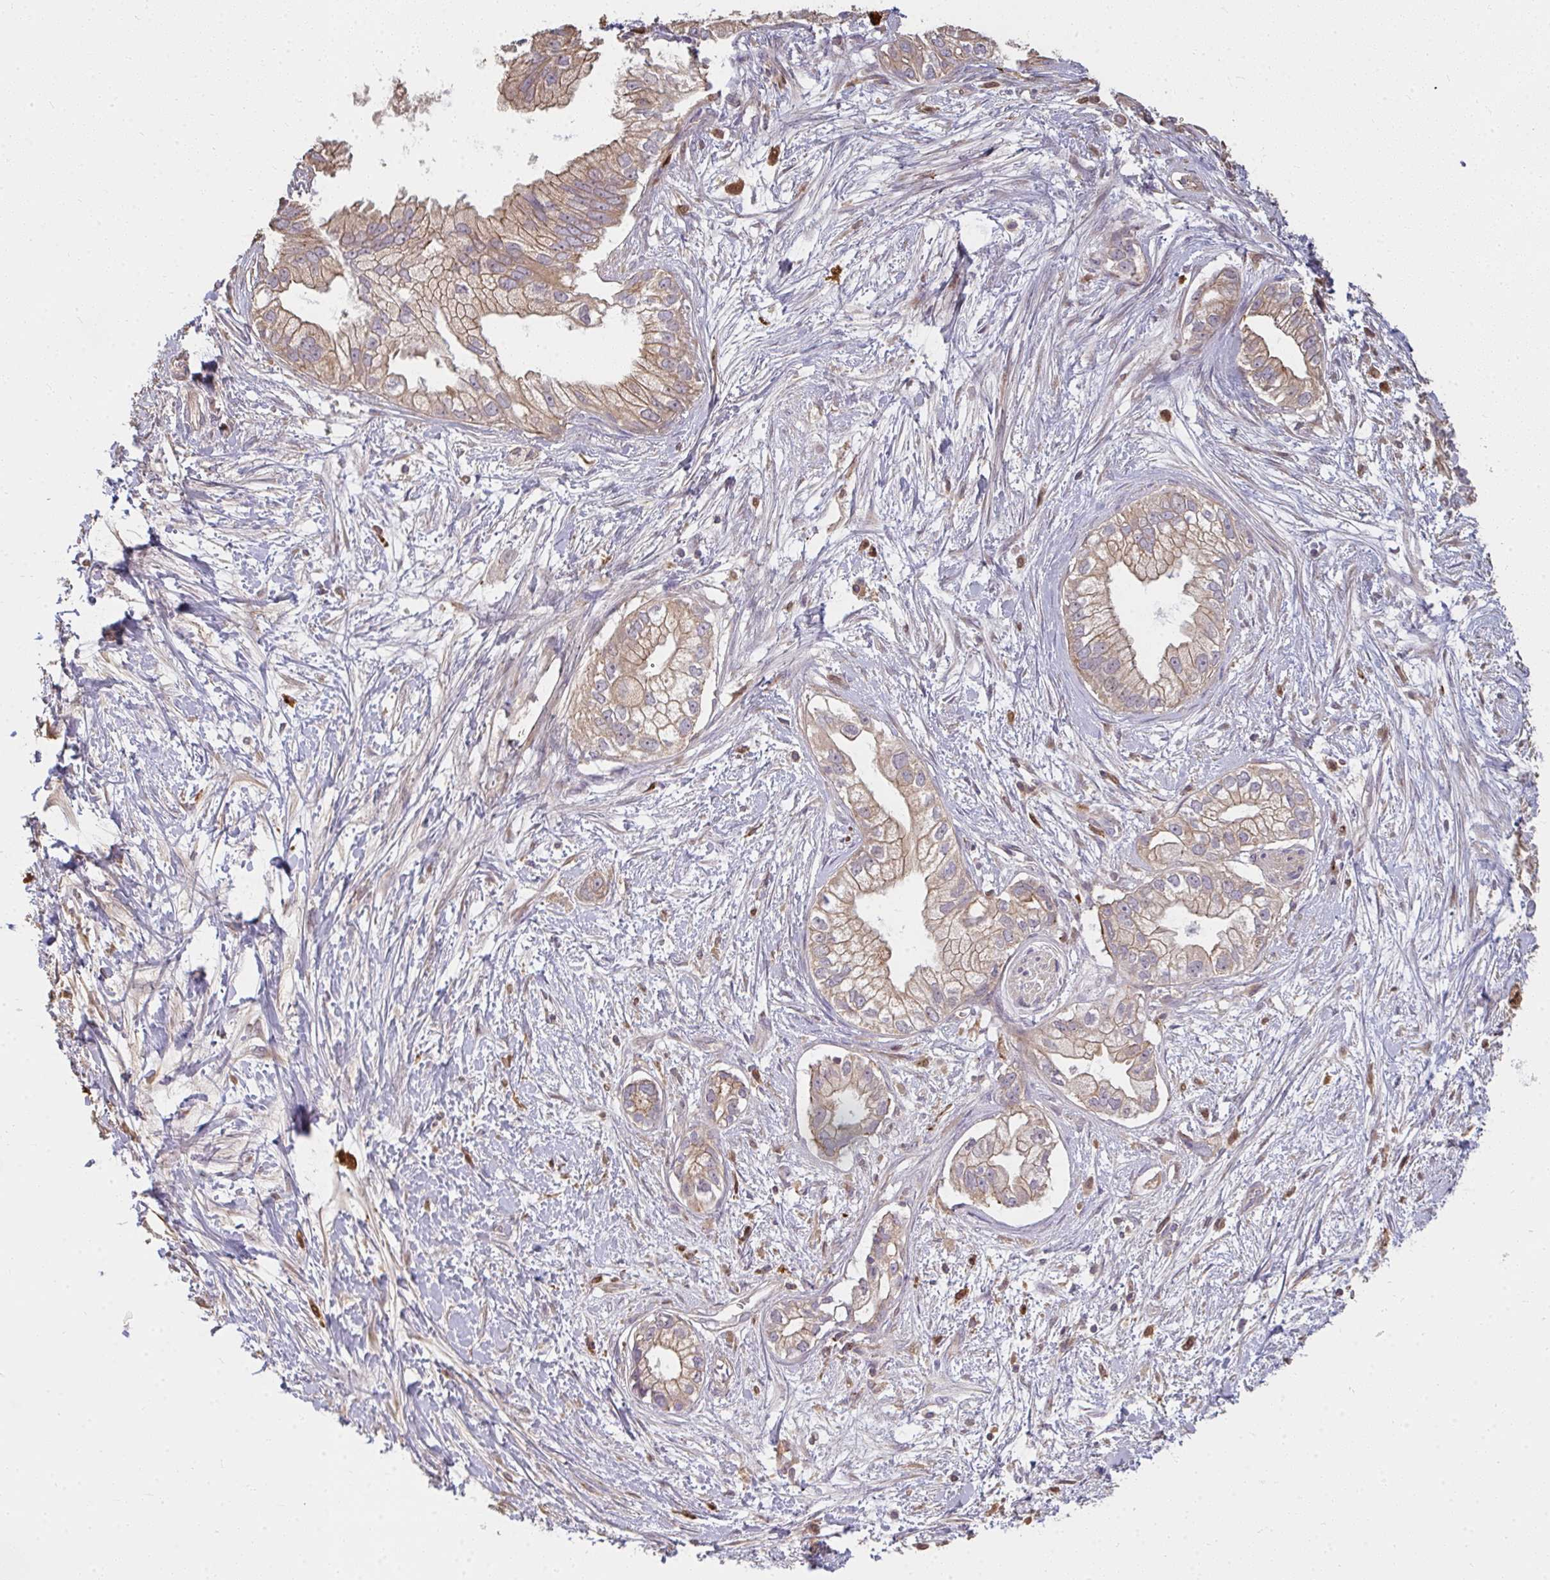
{"staining": {"intensity": "weak", "quantity": ">75%", "location": "cytoplasmic/membranous"}, "tissue": "pancreatic cancer", "cell_type": "Tumor cells", "image_type": "cancer", "snomed": [{"axis": "morphology", "description": "Adenocarcinoma, NOS"}, {"axis": "topography", "description": "Pancreas"}], "caption": "Immunohistochemistry photomicrograph of human adenocarcinoma (pancreatic) stained for a protein (brown), which demonstrates low levels of weak cytoplasmic/membranous staining in about >75% of tumor cells.", "gene": "CNTRL", "patient": {"sex": "male", "age": 70}}